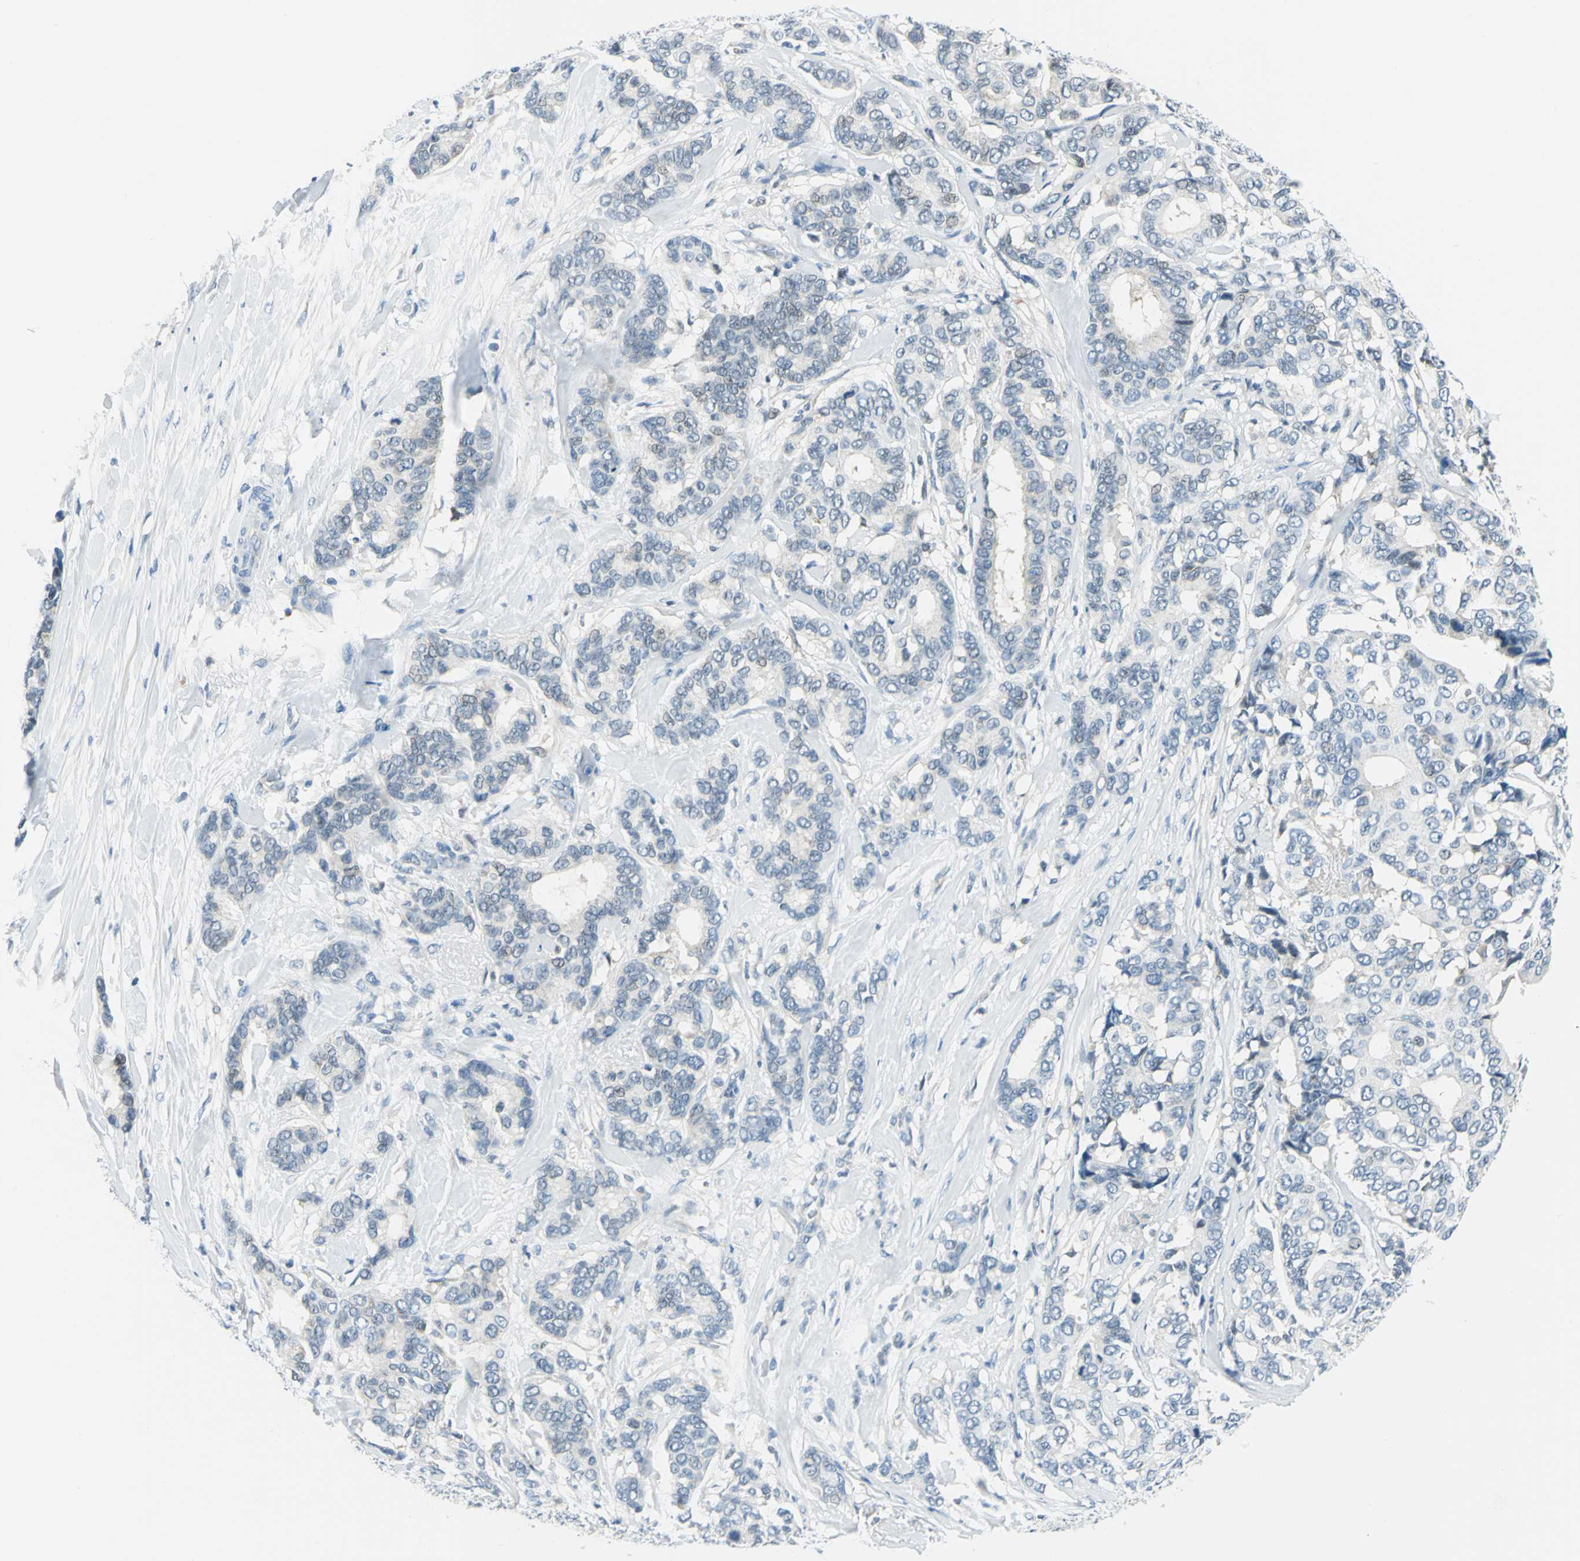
{"staining": {"intensity": "weak", "quantity": "<25%", "location": "cytoplasmic/membranous"}, "tissue": "breast cancer", "cell_type": "Tumor cells", "image_type": "cancer", "snomed": [{"axis": "morphology", "description": "Duct carcinoma"}, {"axis": "topography", "description": "Breast"}], "caption": "This is an immunohistochemistry histopathology image of intraductal carcinoma (breast). There is no positivity in tumor cells.", "gene": "AKR1A1", "patient": {"sex": "female", "age": 87}}